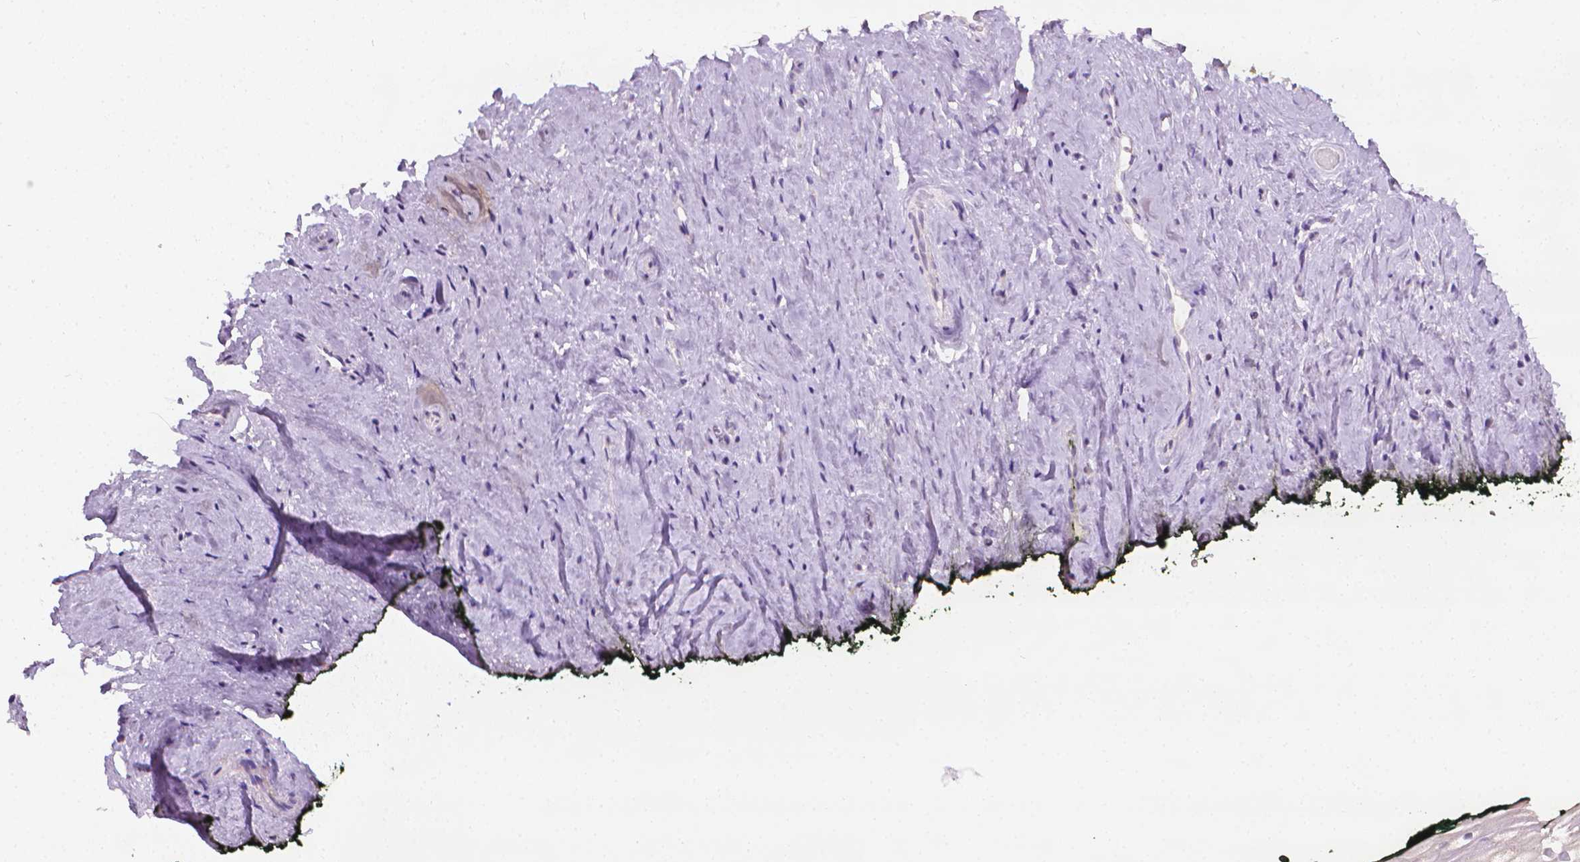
{"staining": {"intensity": "weak", "quantity": "<25%", "location": "cytoplasmic/membranous"}, "tissue": "vagina", "cell_type": "Squamous epithelial cells", "image_type": "normal", "snomed": [{"axis": "morphology", "description": "Normal tissue, NOS"}, {"axis": "topography", "description": "Vagina"}], "caption": "Protein analysis of unremarkable vagina exhibits no significant expression in squamous epithelial cells. (DAB (3,3'-diaminobenzidine) immunohistochemistry visualized using brightfield microscopy, high magnification).", "gene": "FASN", "patient": {"sex": "female", "age": 47}}